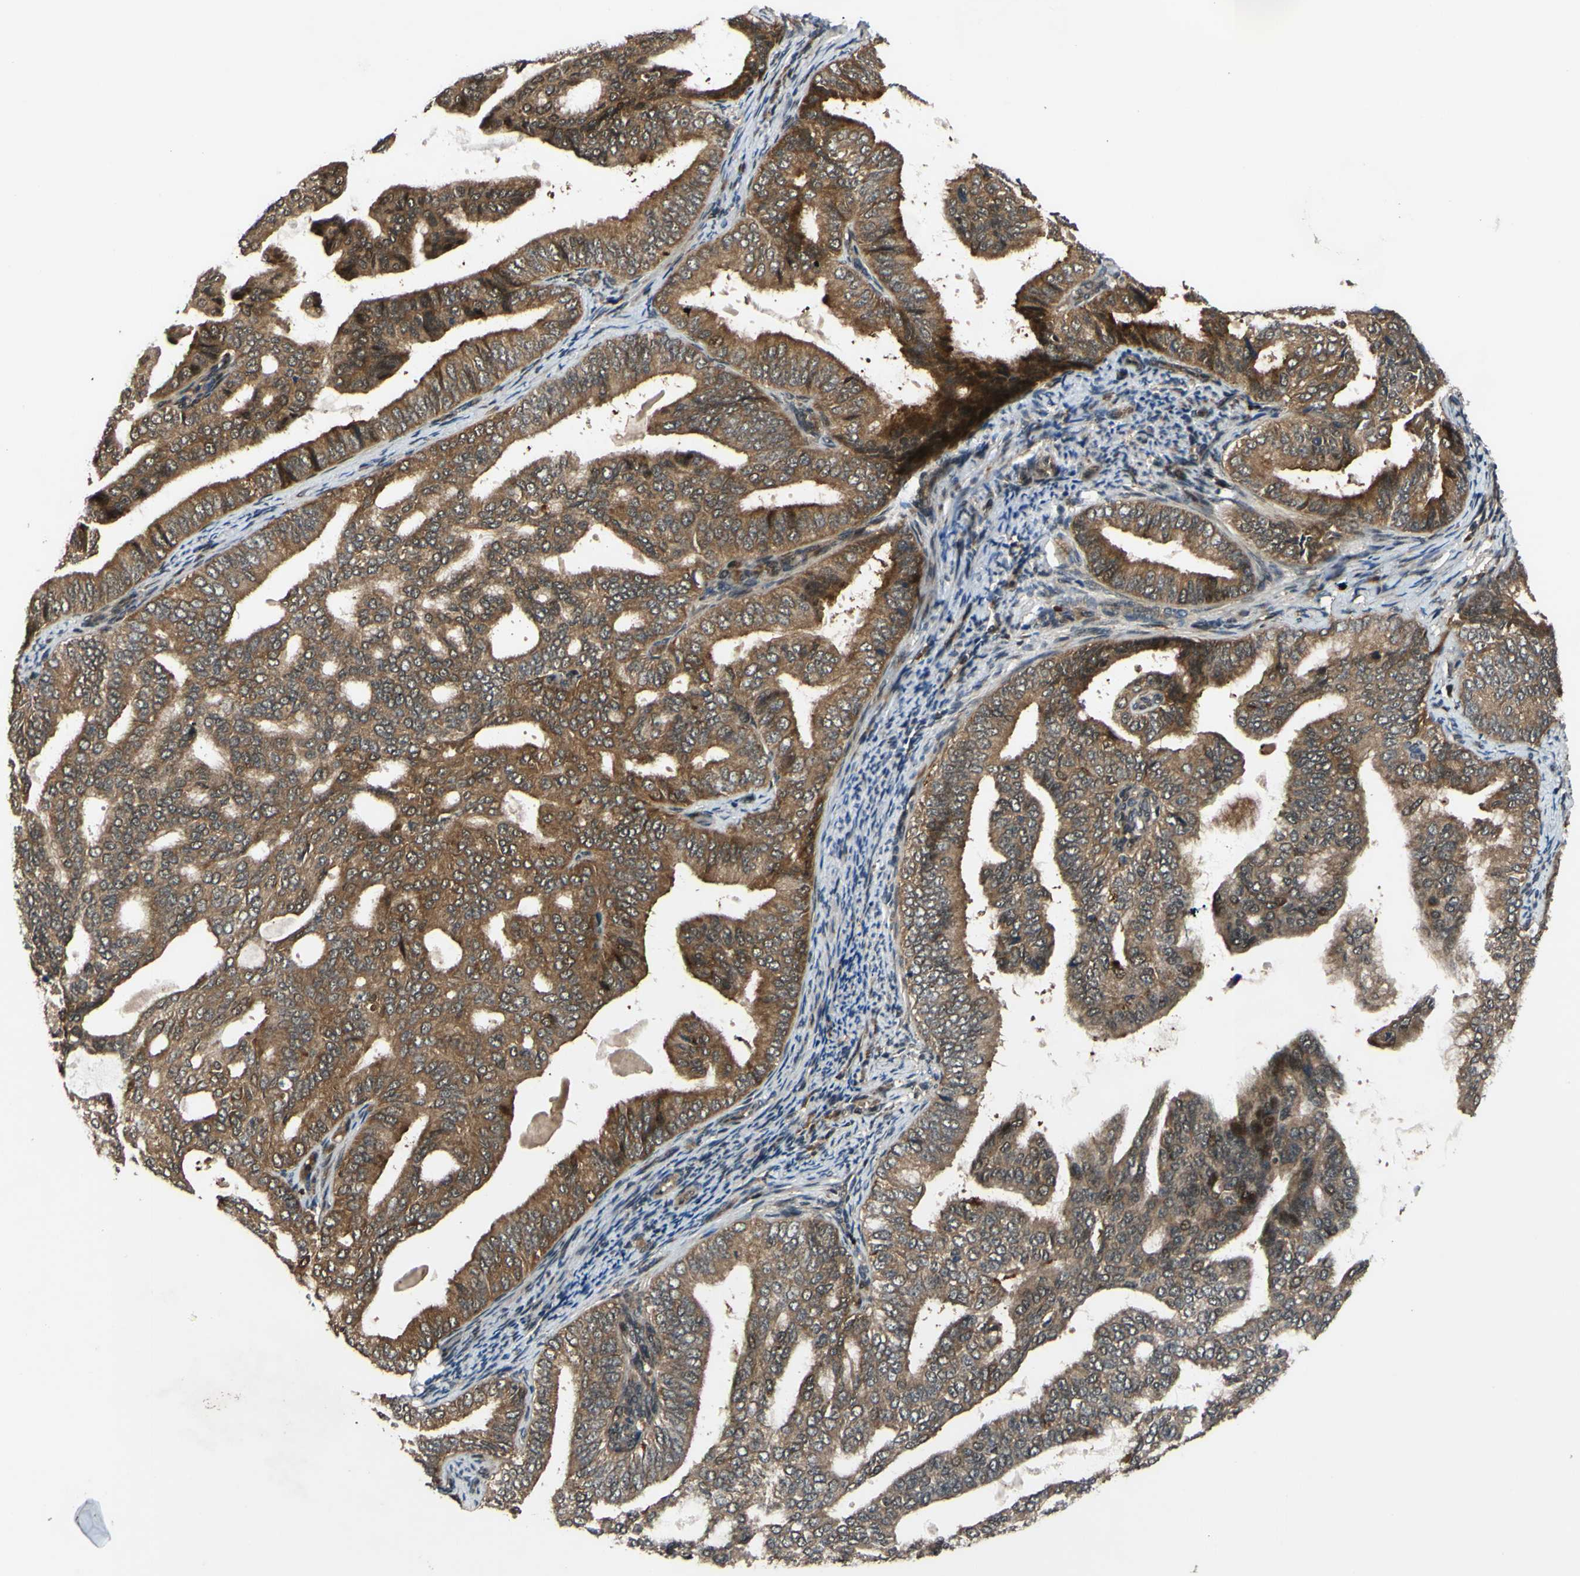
{"staining": {"intensity": "moderate", "quantity": ">75%", "location": "cytoplasmic/membranous"}, "tissue": "endometrial cancer", "cell_type": "Tumor cells", "image_type": "cancer", "snomed": [{"axis": "morphology", "description": "Adenocarcinoma, NOS"}, {"axis": "topography", "description": "Endometrium"}], "caption": "A medium amount of moderate cytoplasmic/membranous staining is present in about >75% of tumor cells in endometrial cancer (adenocarcinoma) tissue.", "gene": "ABCC8", "patient": {"sex": "female", "age": 58}}